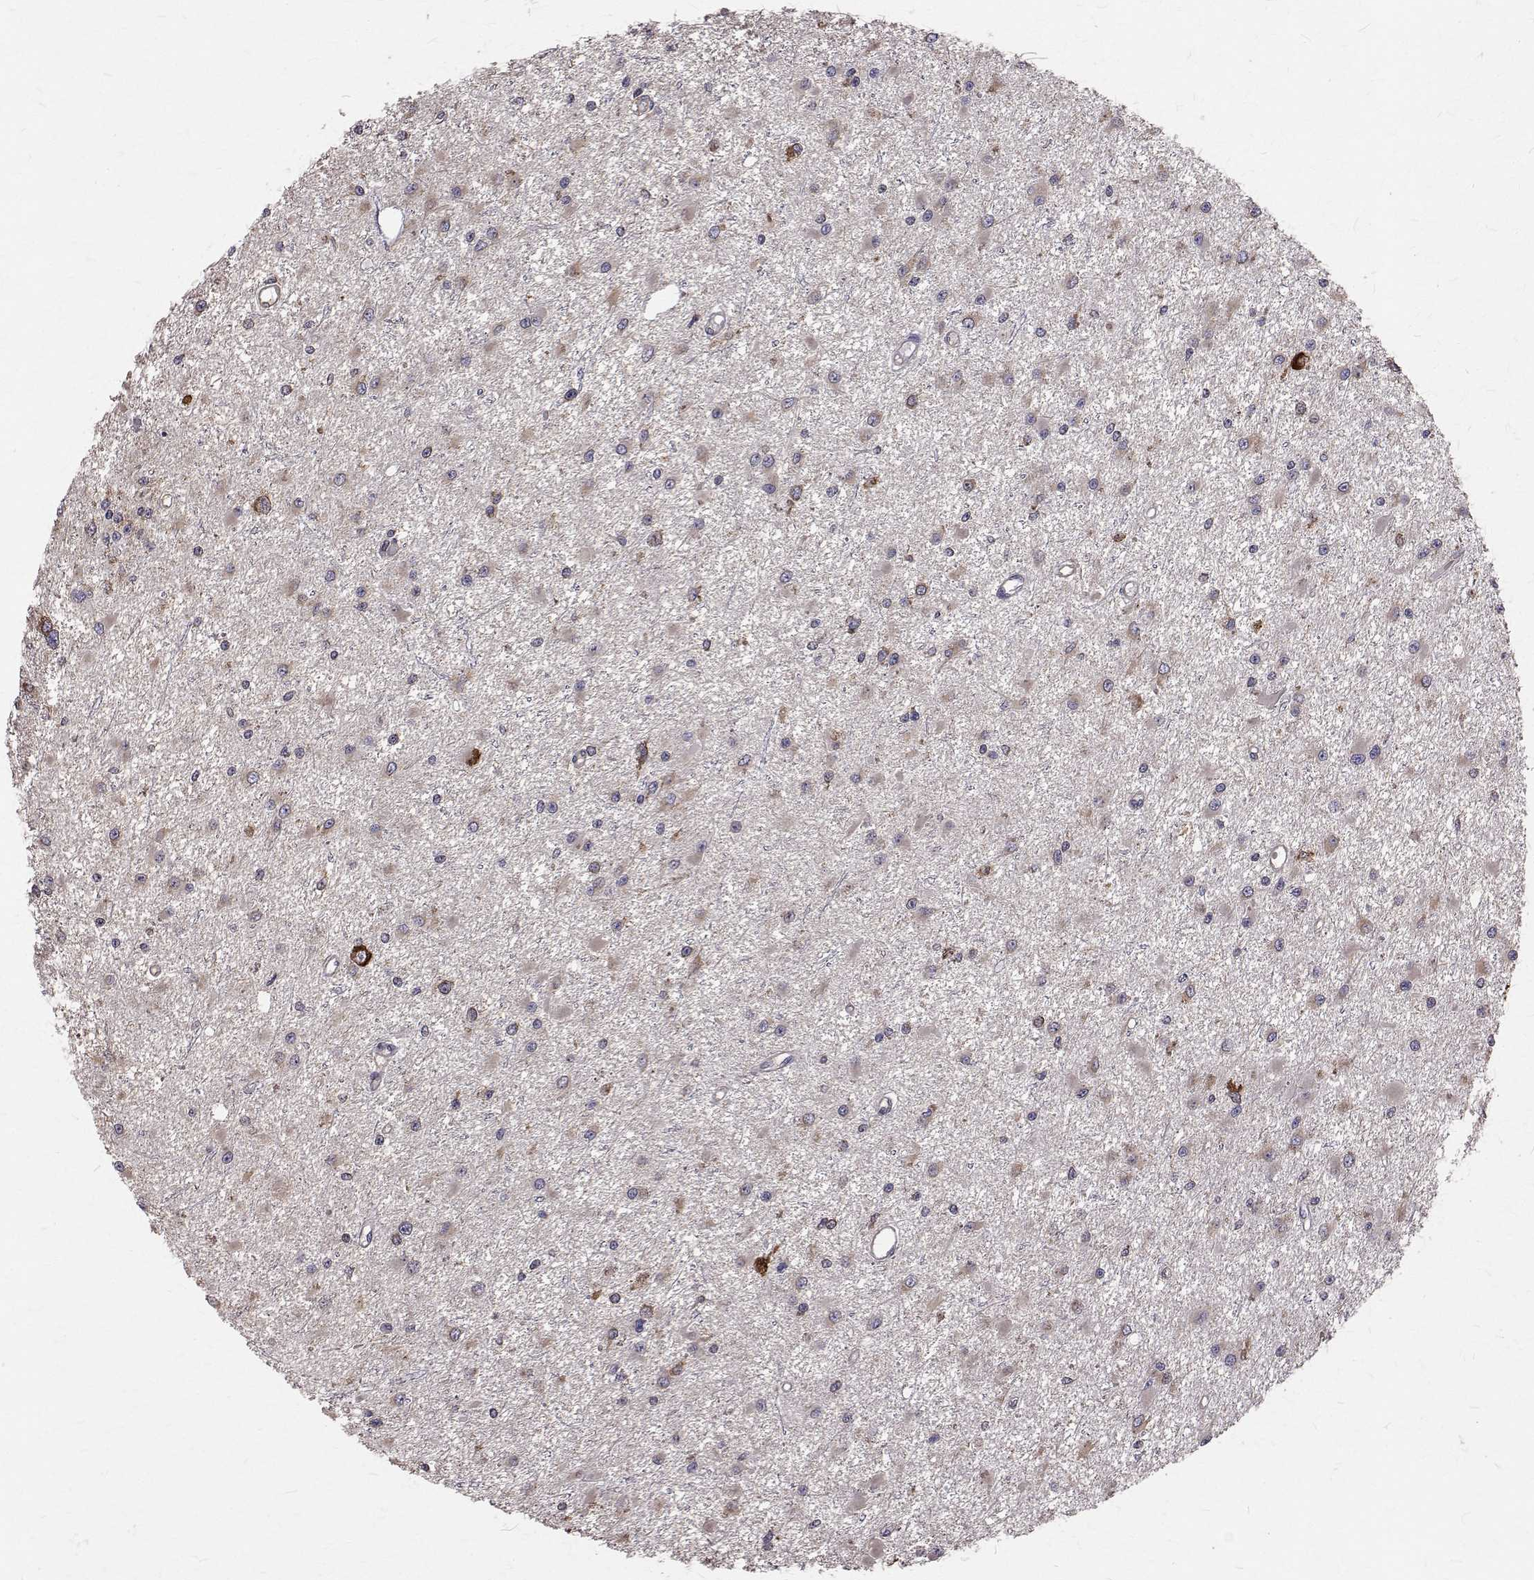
{"staining": {"intensity": "weak", "quantity": "<25%", "location": "cytoplasmic/membranous"}, "tissue": "glioma", "cell_type": "Tumor cells", "image_type": "cancer", "snomed": [{"axis": "morphology", "description": "Glioma, malignant, High grade"}, {"axis": "topography", "description": "Brain"}], "caption": "A high-resolution histopathology image shows IHC staining of malignant glioma (high-grade), which exhibits no significant positivity in tumor cells.", "gene": "FARSB", "patient": {"sex": "male", "age": 54}}